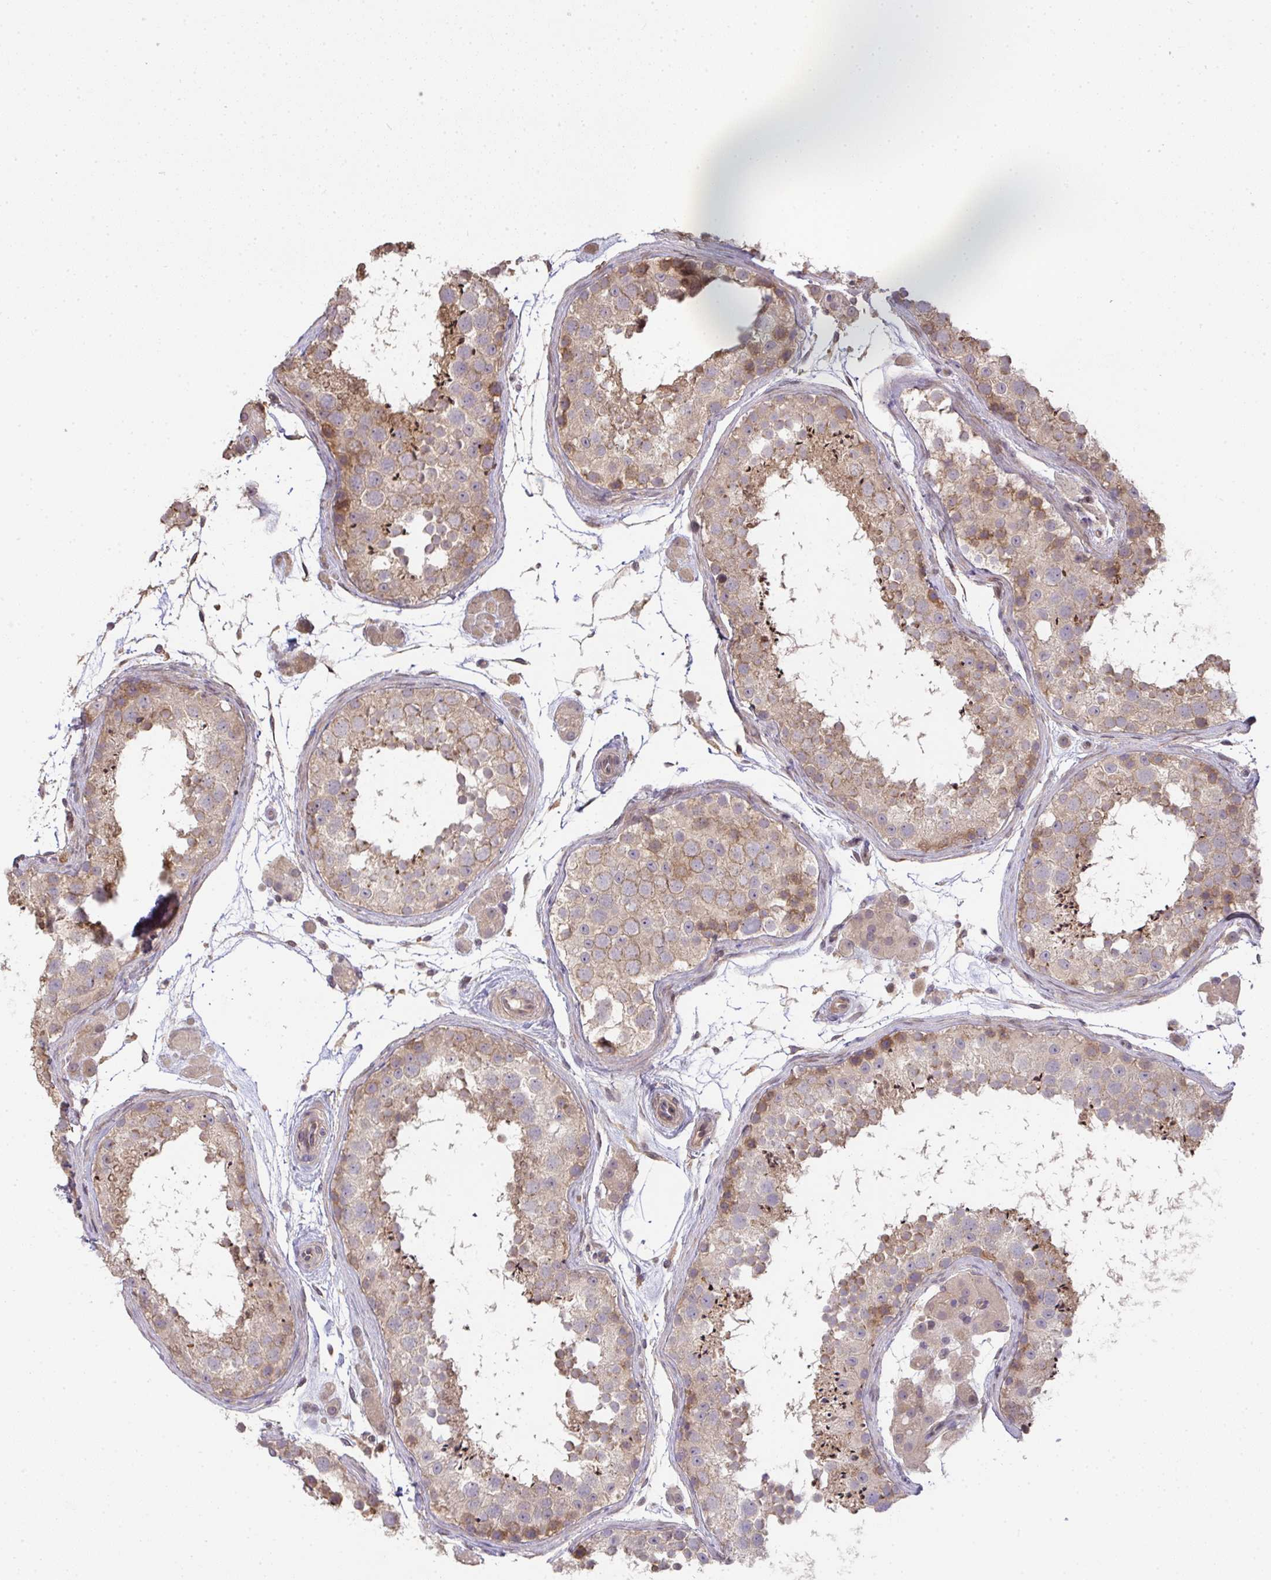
{"staining": {"intensity": "moderate", "quantity": "25%-75%", "location": "cytoplasmic/membranous"}, "tissue": "testis", "cell_type": "Cells in seminiferous ducts", "image_type": "normal", "snomed": [{"axis": "morphology", "description": "Normal tissue, NOS"}, {"axis": "topography", "description": "Testis"}], "caption": "Protein expression analysis of normal testis displays moderate cytoplasmic/membranous expression in approximately 25%-75% of cells in seminiferous ducts.", "gene": "EEF1AKMT1", "patient": {"sex": "male", "age": 41}}